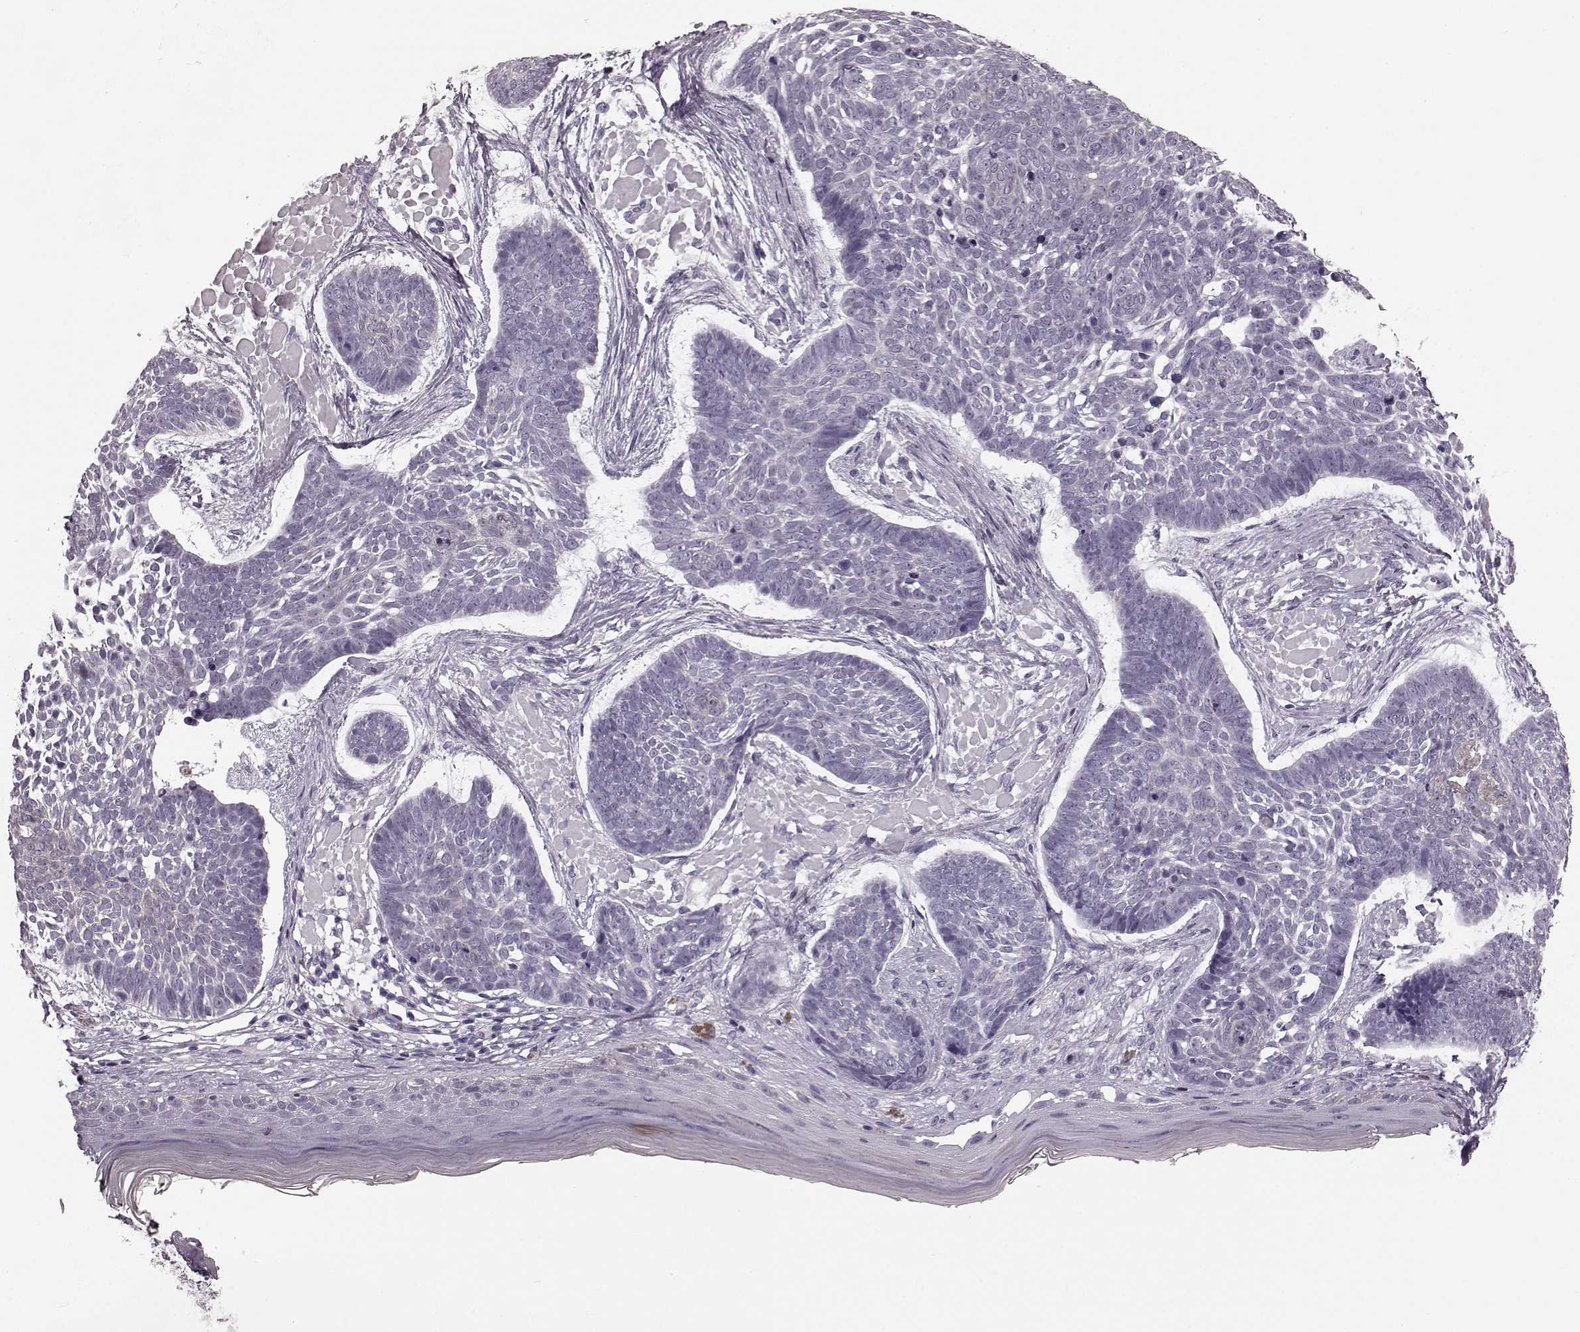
{"staining": {"intensity": "negative", "quantity": "none", "location": "none"}, "tissue": "skin cancer", "cell_type": "Tumor cells", "image_type": "cancer", "snomed": [{"axis": "morphology", "description": "Basal cell carcinoma"}, {"axis": "topography", "description": "Skin"}], "caption": "DAB (3,3'-diaminobenzidine) immunohistochemical staining of human skin cancer reveals no significant positivity in tumor cells.", "gene": "CST7", "patient": {"sex": "male", "age": 85}}